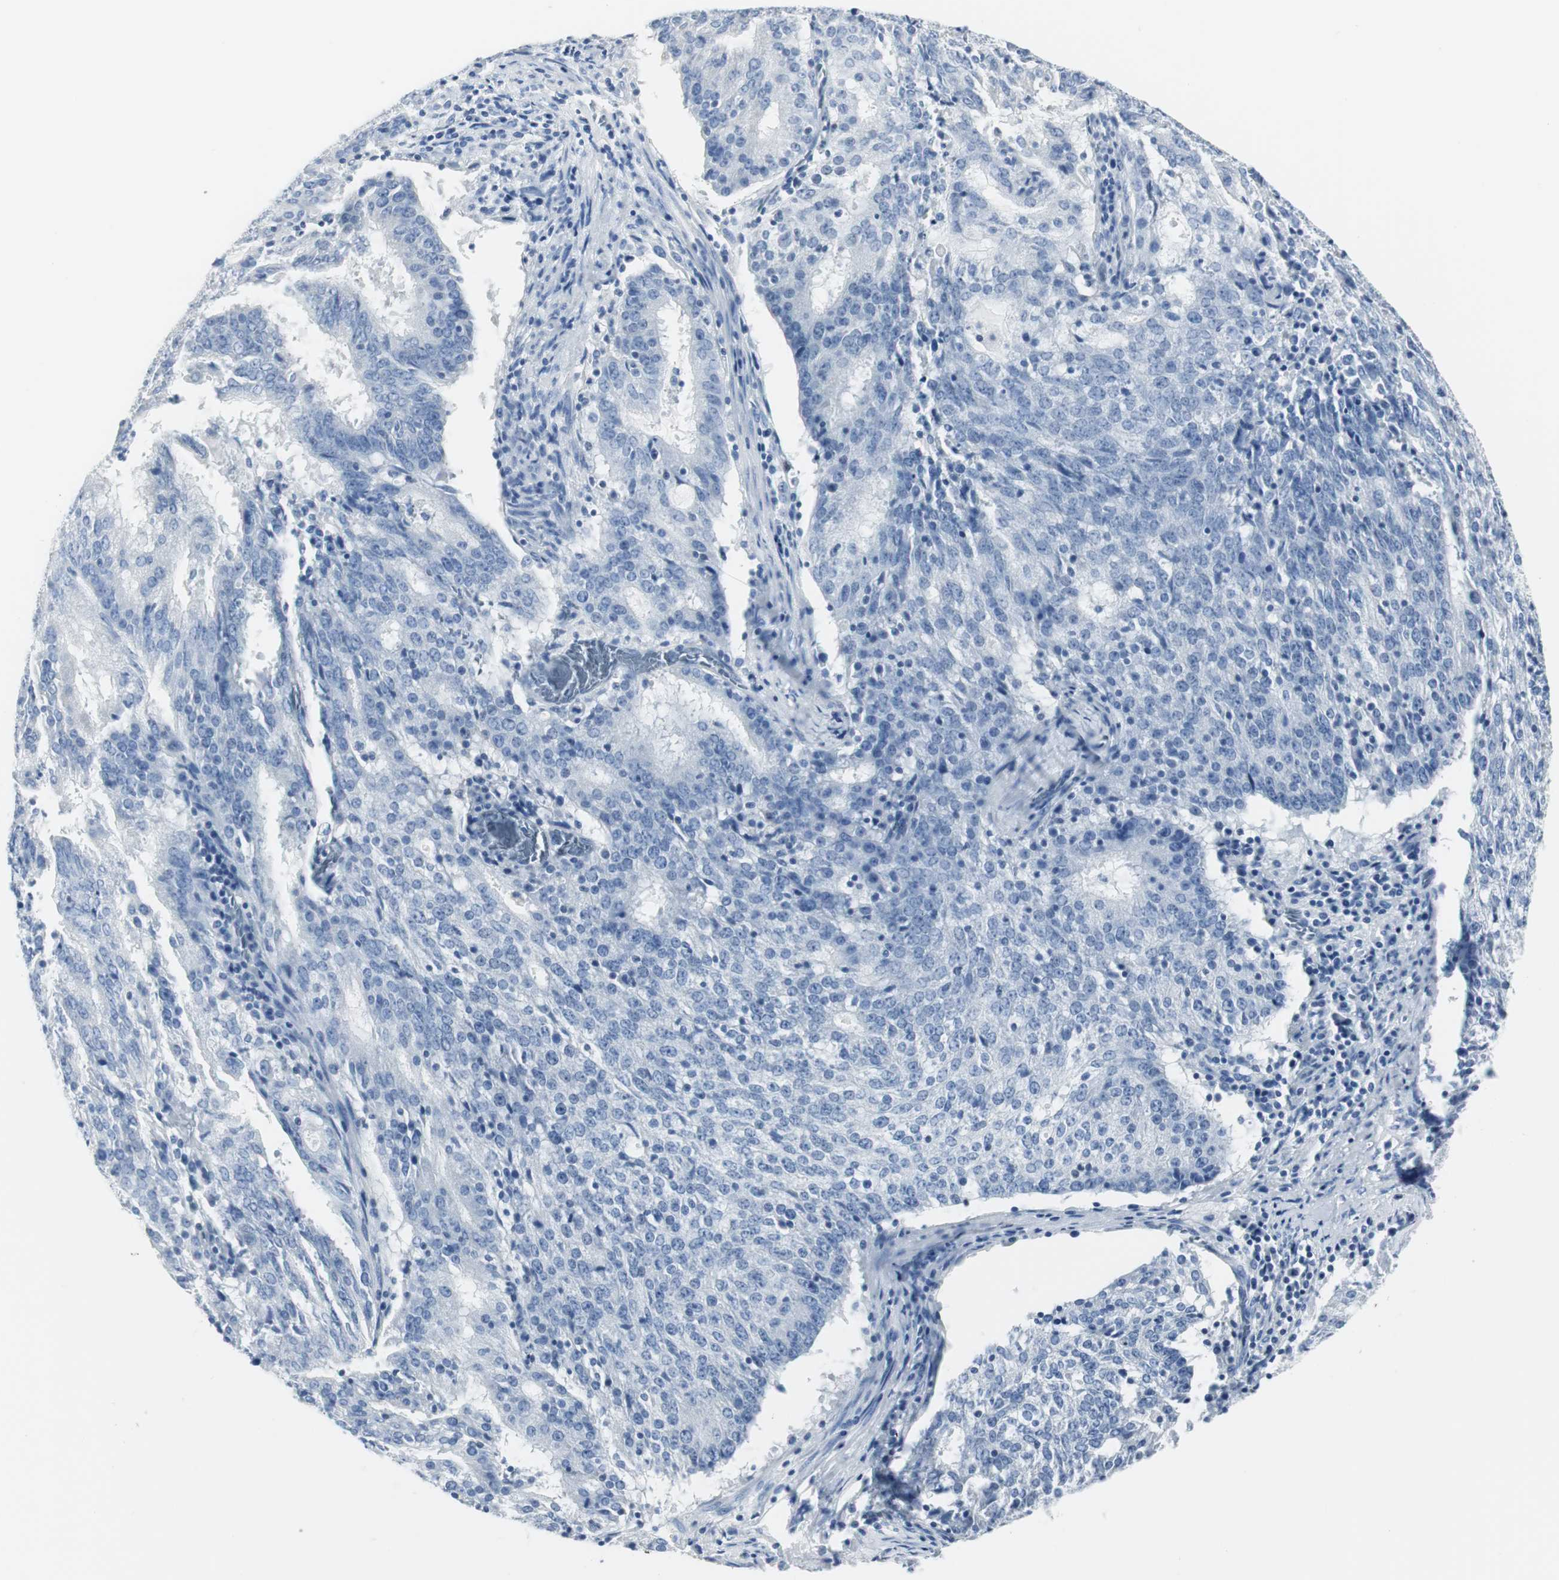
{"staining": {"intensity": "negative", "quantity": "none", "location": "none"}, "tissue": "cervical cancer", "cell_type": "Tumor cells", "image_type": "cancer", "snomed": [{"axis": "morphology", "description": "Adenocarcinoma, NOS"}, {"axis": "topography", "description": "Cervix"}], "caption": "The histopathology image demonstrates no staining of tumor cells in cervical cancer (adenocarcinoma).", "gene": "GAP43", "patient": {"sex": "female", "age": 44}}